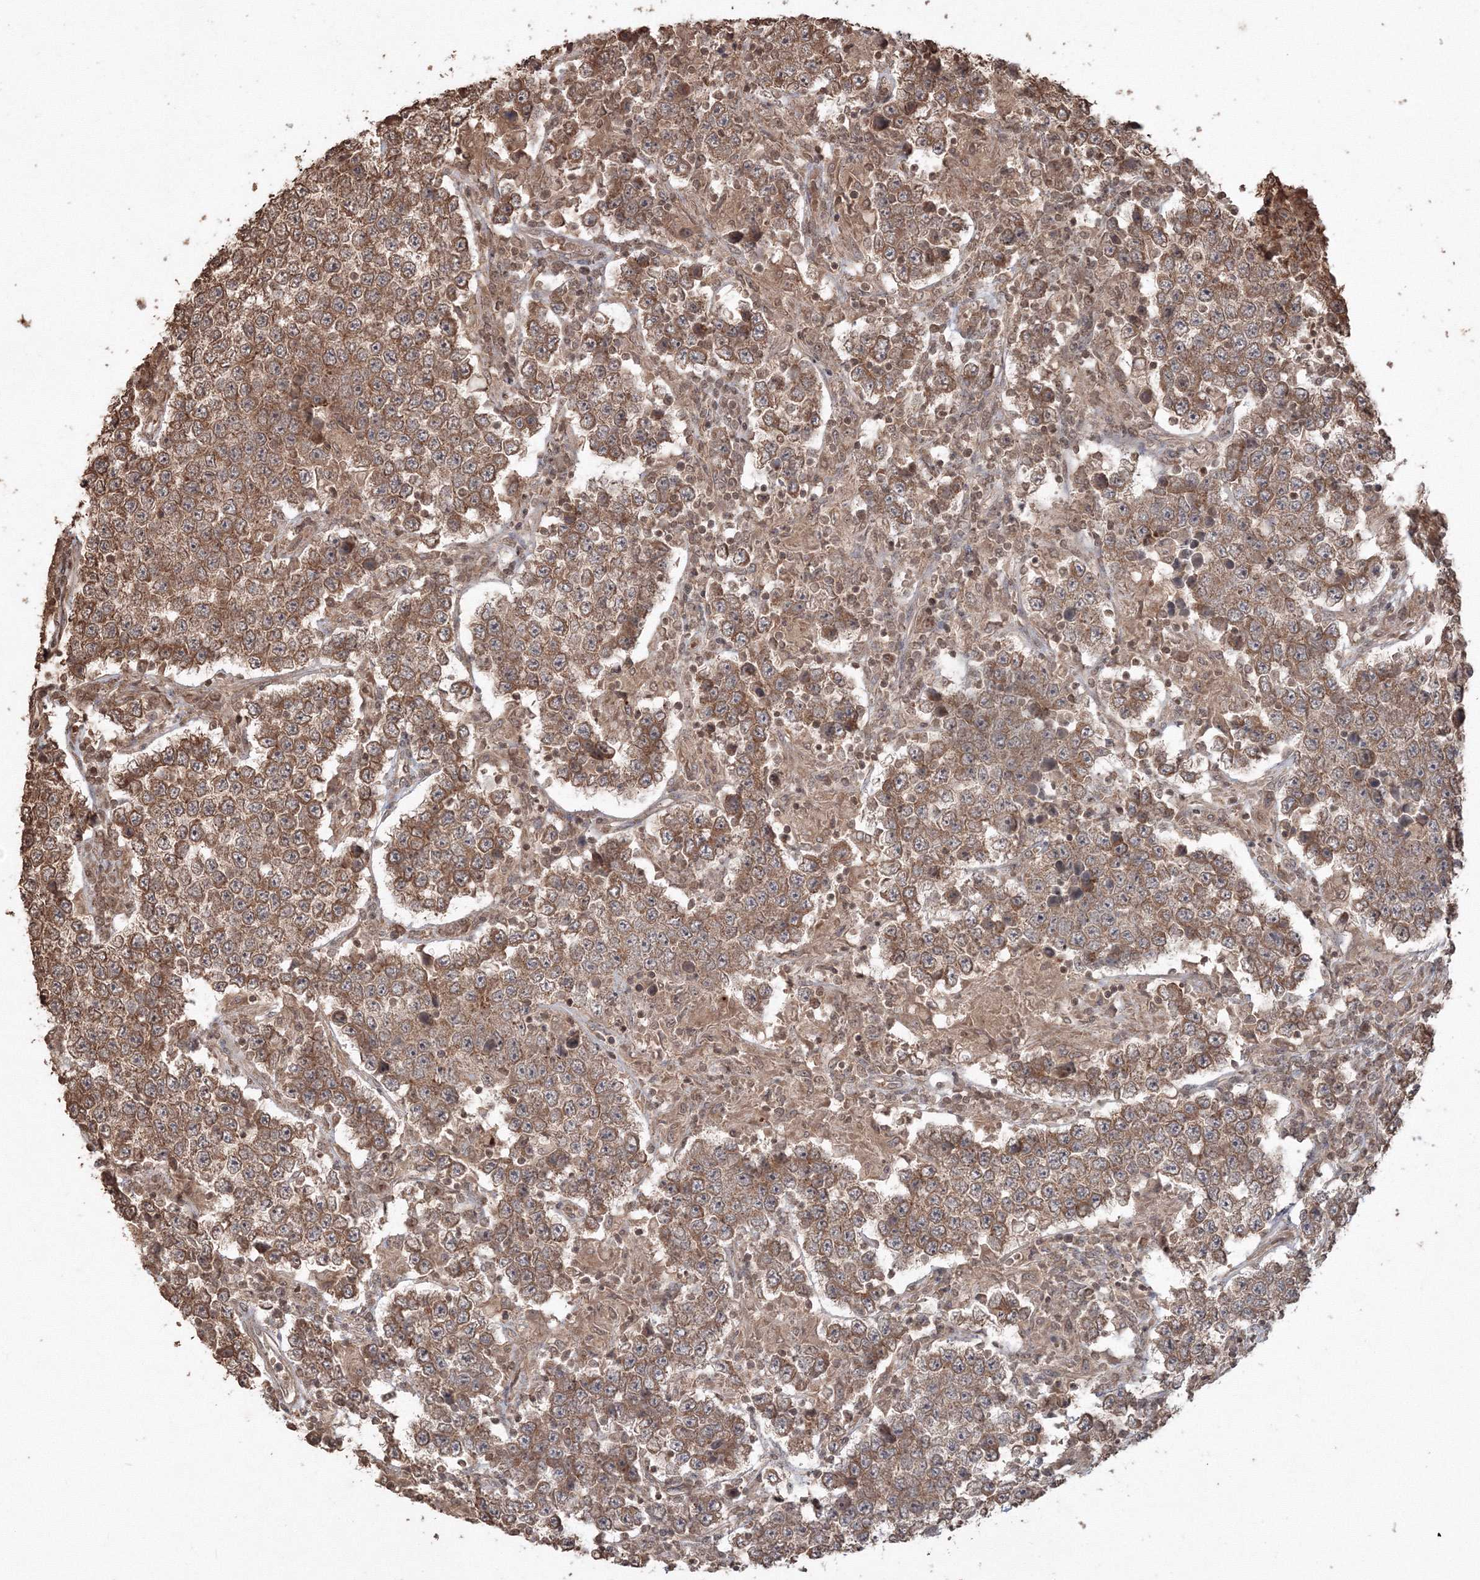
{"staining": {"intensity": "moderate", "quantity": ">75%", "location": "cytoplasmic/membranous"}, "tissue": "testis cancer", "cell_type": "Tumor cells", "image_type": "cancer", "snomed": [{"axis": "morphology", "description": "Normal tissue, NOS"}, {"axis": "morphology", "description": "Urothelial carcinoma, High grade"}, {"axis": "morphology", "description": "Seminoma, NOS"}, {"axis": "morphology", "description": "Carcinoma, Embryonal, NOS"}, {"axis": "topography", "description": "Urinary bladder"}, {"axis": "topography", "description": "Testis"}], "caption": "Testis cancer stained with DAB (3,3'-diaminobenzidine) immunohistochemistry (IHC) displays medium levels of moderate cytoplasmic/membranous expression in approximately >75% of tumor cells. (DAB IHC with brightfield microscopy, high magnification).", "gene": "CCDC122", "patient": {"sex": "male", "age": 41}}